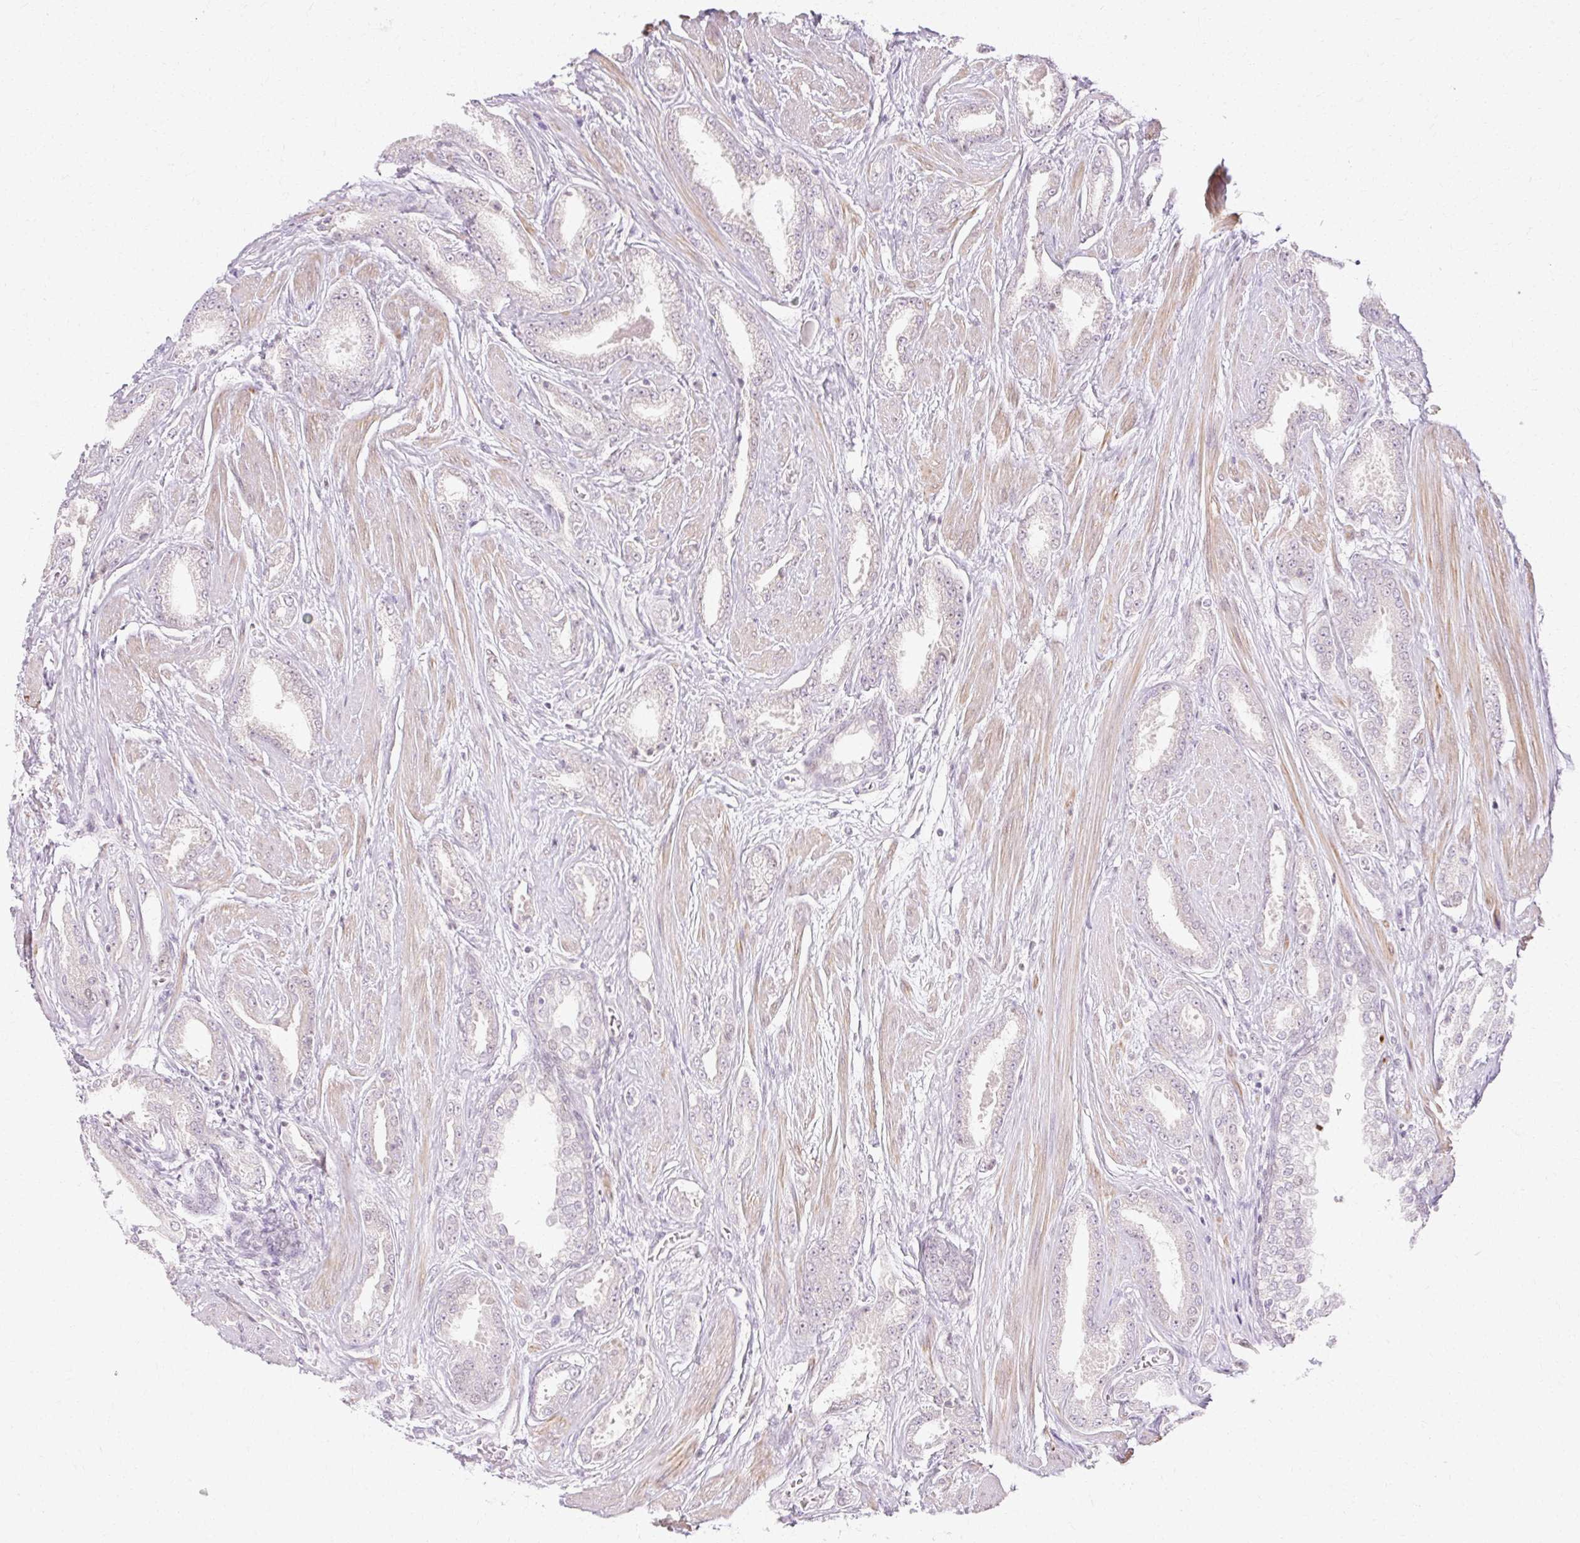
{"staining": {"intensity": "negative", "quantity": "none", "location": "none"}, "tissue": "prostate cancer", "cell_type": "Tumor cells", "image_type": "cancer", "snomed": [{"axis": "morphology", "description": "Adenocarcinoma, Low grade"}, {"axis": "topography", "description": "Prostate"}], "caption": "IHC of human prostate cancer (low-grade adenocarcinoma) demonstrates no positivity in tumor cells. (Brightfield microscopy of DAB (3,3'-diaminobenzidine) immunohistochemistry (IHC) at high magnification).", "gene": "C3orf49", "patient": {"sex": "male", "age": 42}}